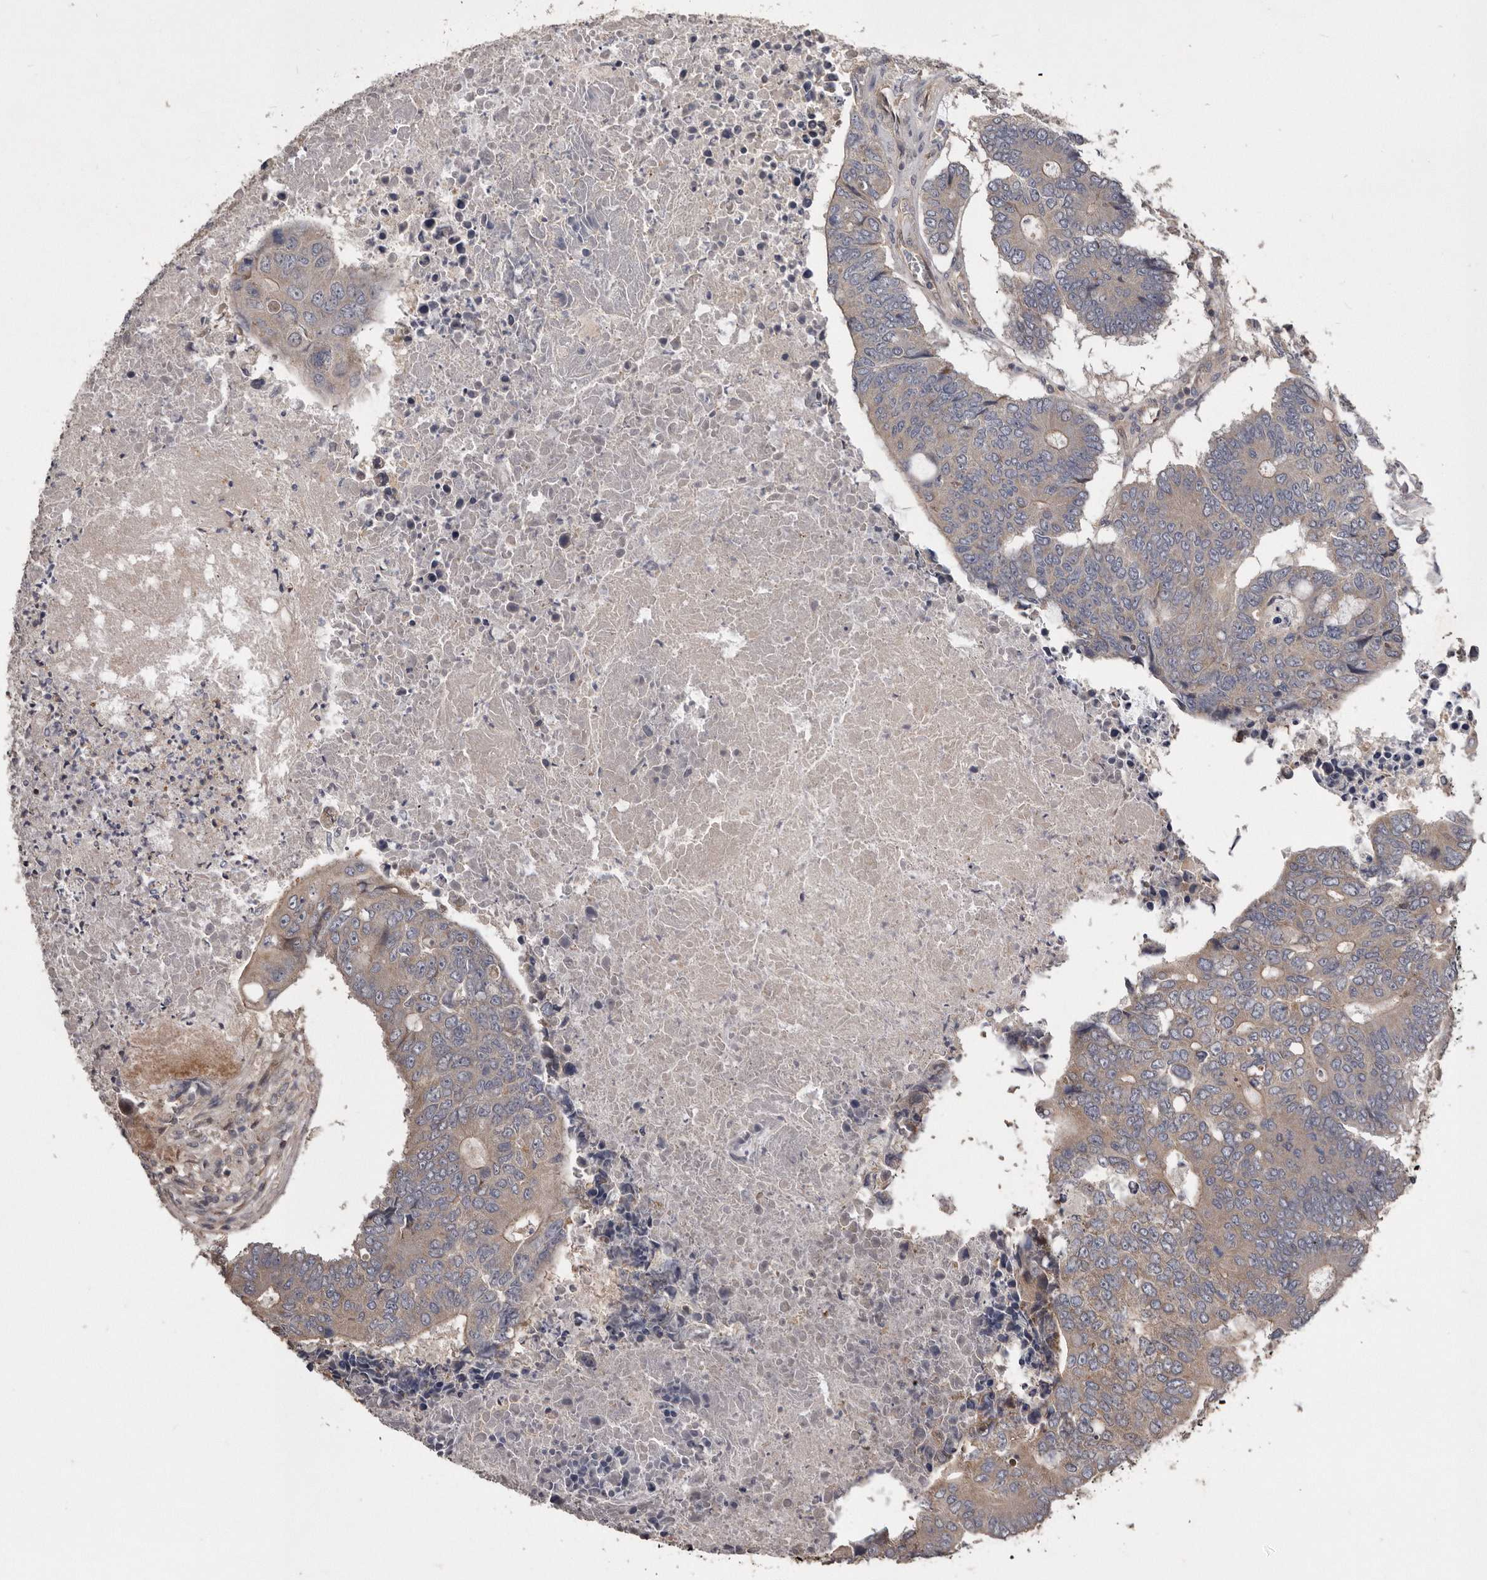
{"staining": {"intensity": "weak", "quantity": ">75%", "location": "cytoplasmic/membranous"}, "tissue": "colorectal cancer", "cell_type": "Tumor cells", "image_type": "cancer", "snomed": [{"axis": "morphology", "description": "Adenocarcinoma, NOS"}, {"axis": "topography", "description": "Colon"}], "caption": "Human adenocarcinoma (colorectal) stained with a protein marker exhibits weak staining in tumor cells.", "gene": "ARMCX1", "patient": {"sex": "male", "age": 87}}